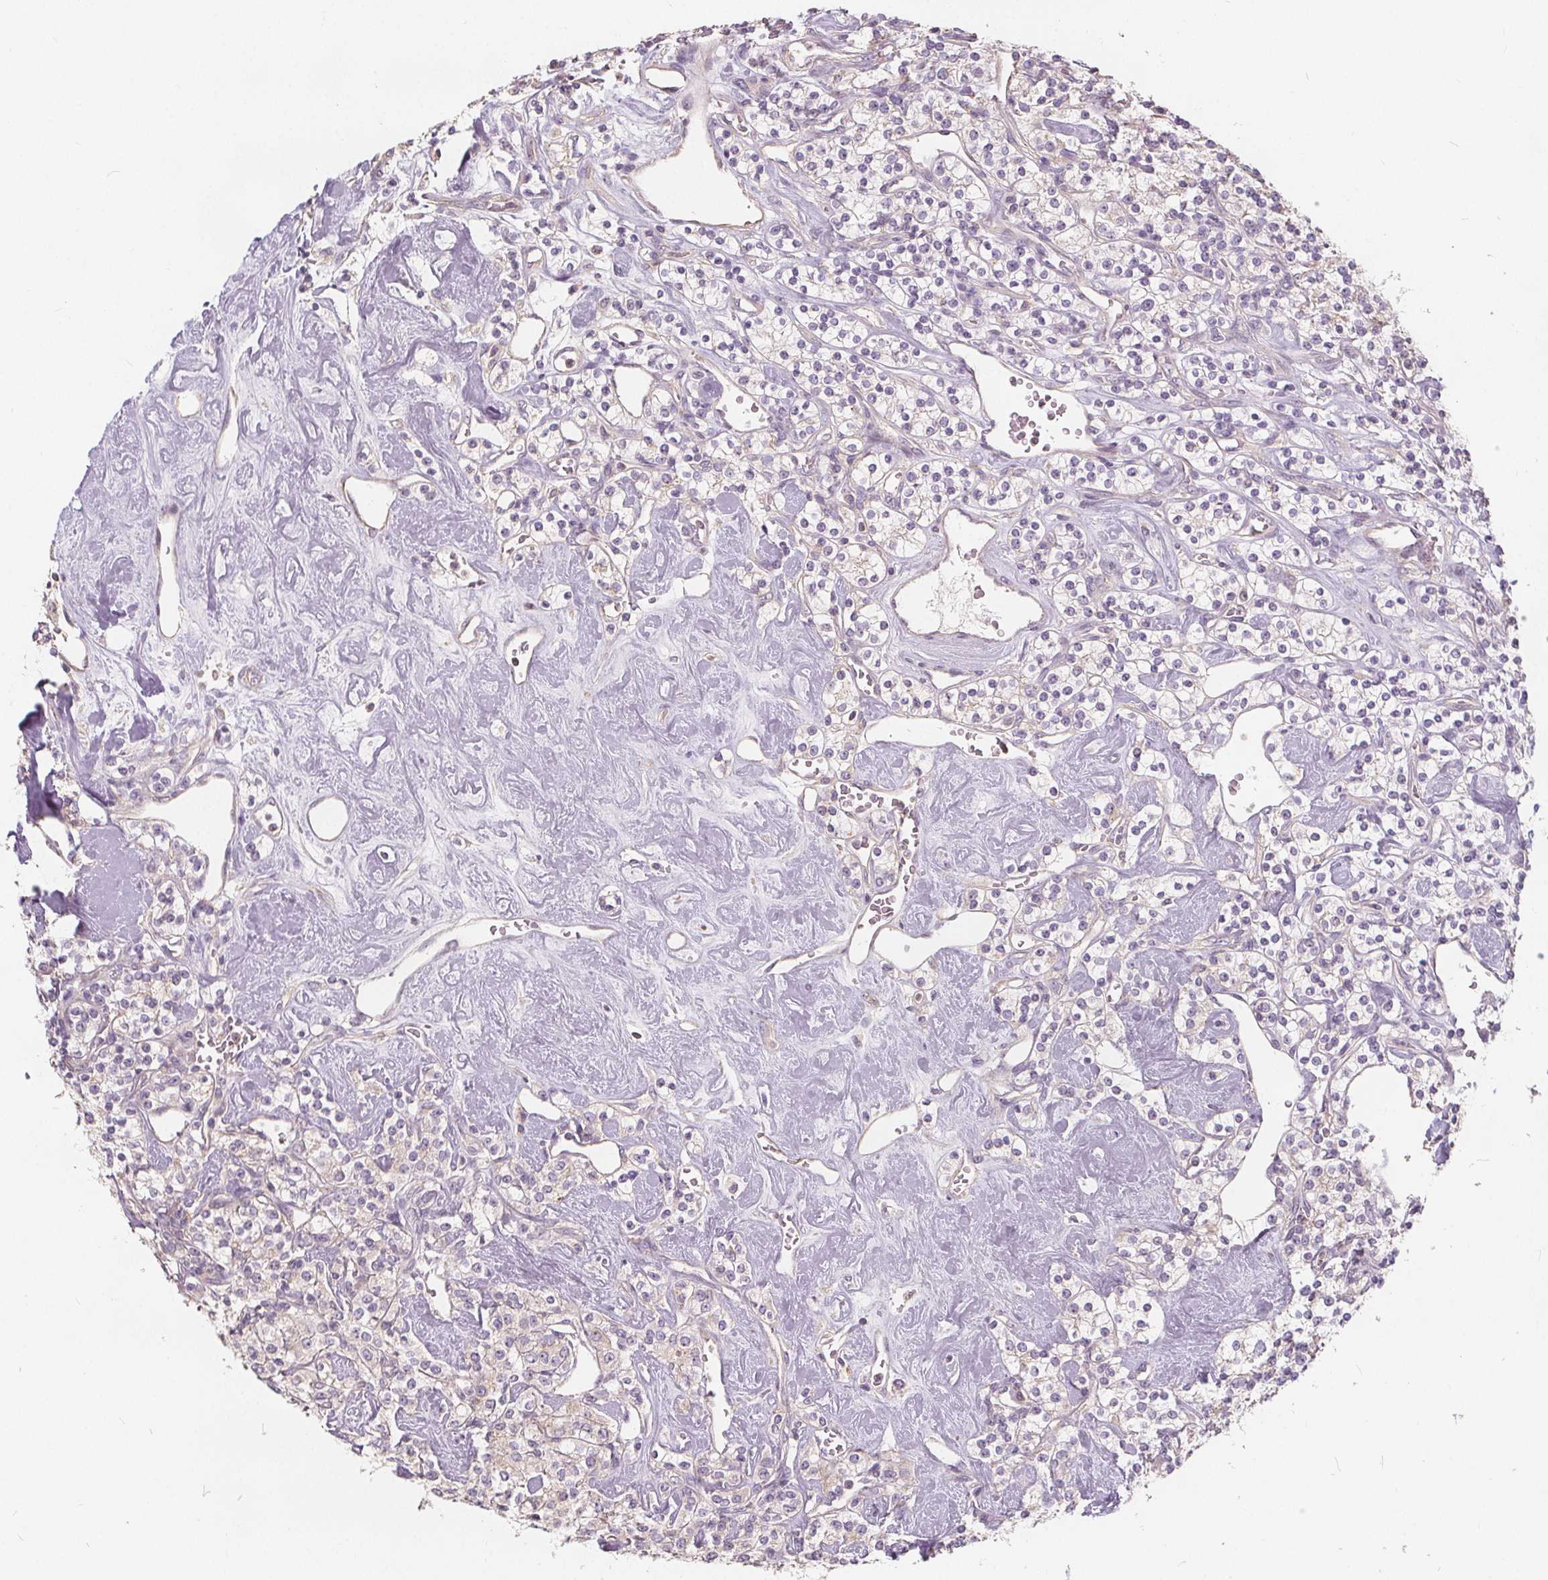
{"staining": {"intensity": "negative", "quantity": "none", "location": "none"}, "tissue": "renal cancer", "cell_type": "Tumor cells", "image_type": "cancer", "snomed": [{"axis": "morphology", "description": "Adenocarcinoma, NOS"}, {"axis": "topography", "description": "Kidney"}], "caption": "A high-resolution histopathology image shows immunohistochemistry staining of renal cancer, which reveals no significant expression in tumor cells. (DAB IHC, high magnification).", "gene": "DRC3", "patient": {"sex": "male", "age": 77}}